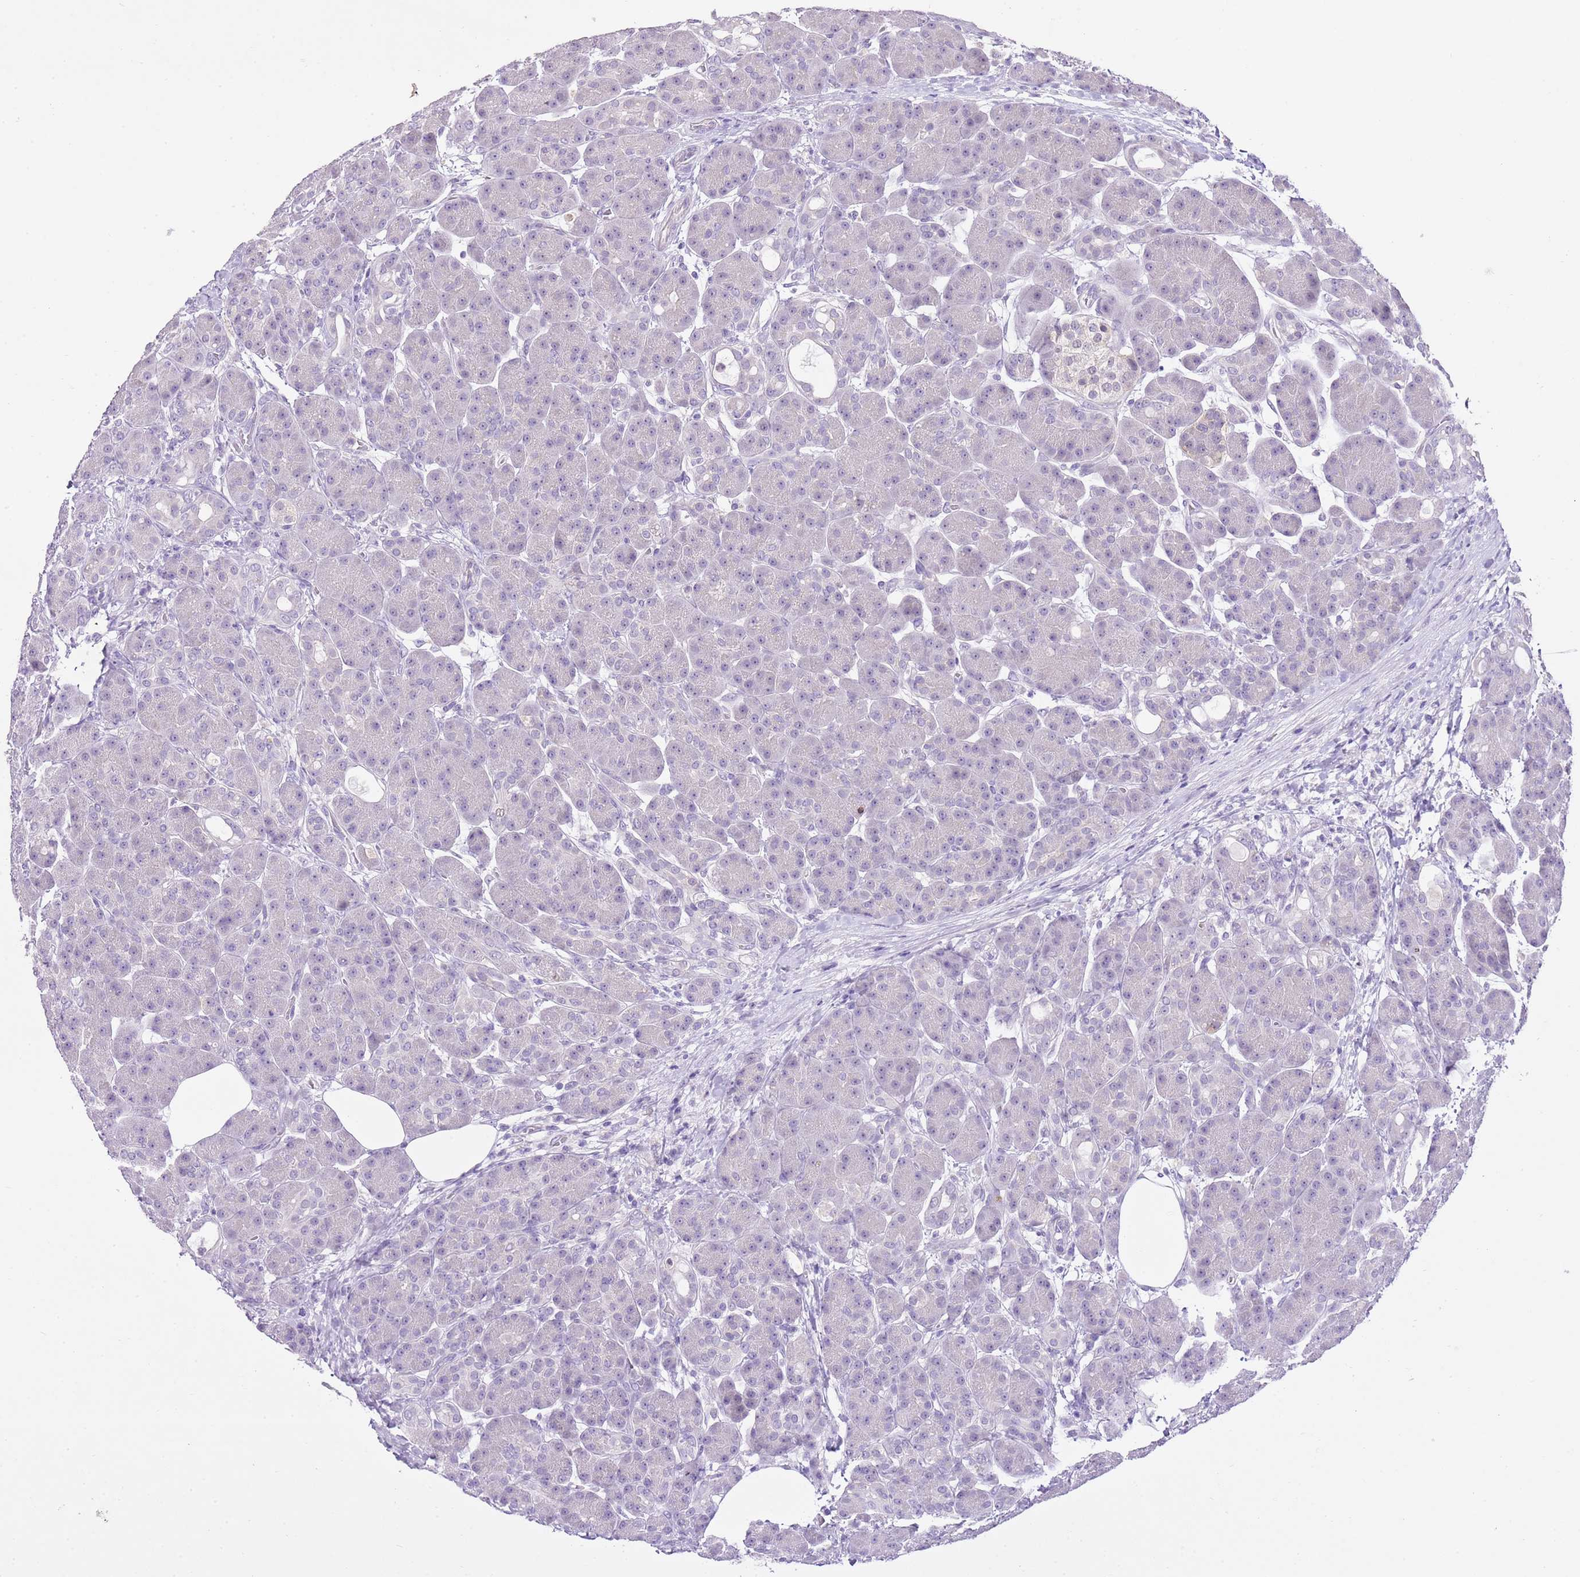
{"staining": {"intensity": "negative", "quantity": "none", "location": "none"}, "tissue": "pancreas", "cell_type": "Exocrine glandular cells", "image_type": "normal", "snomed": [{"axis": "morphology", "description": "Normal tissue, NOS"}, {"axis": "topography", "description": "Pancreas"}], "caption": "A high-resolution photomicrograph shows immunohistochemistry (IHC) staining of unremarkable pancreas, which demonstrates no significant positivity in exocrine glandular cells. (Immunohistochemistry, brightfield microscopy, high magnification).", "gene": "XPO7", "patient": {"sex": "male", "age": 63}}